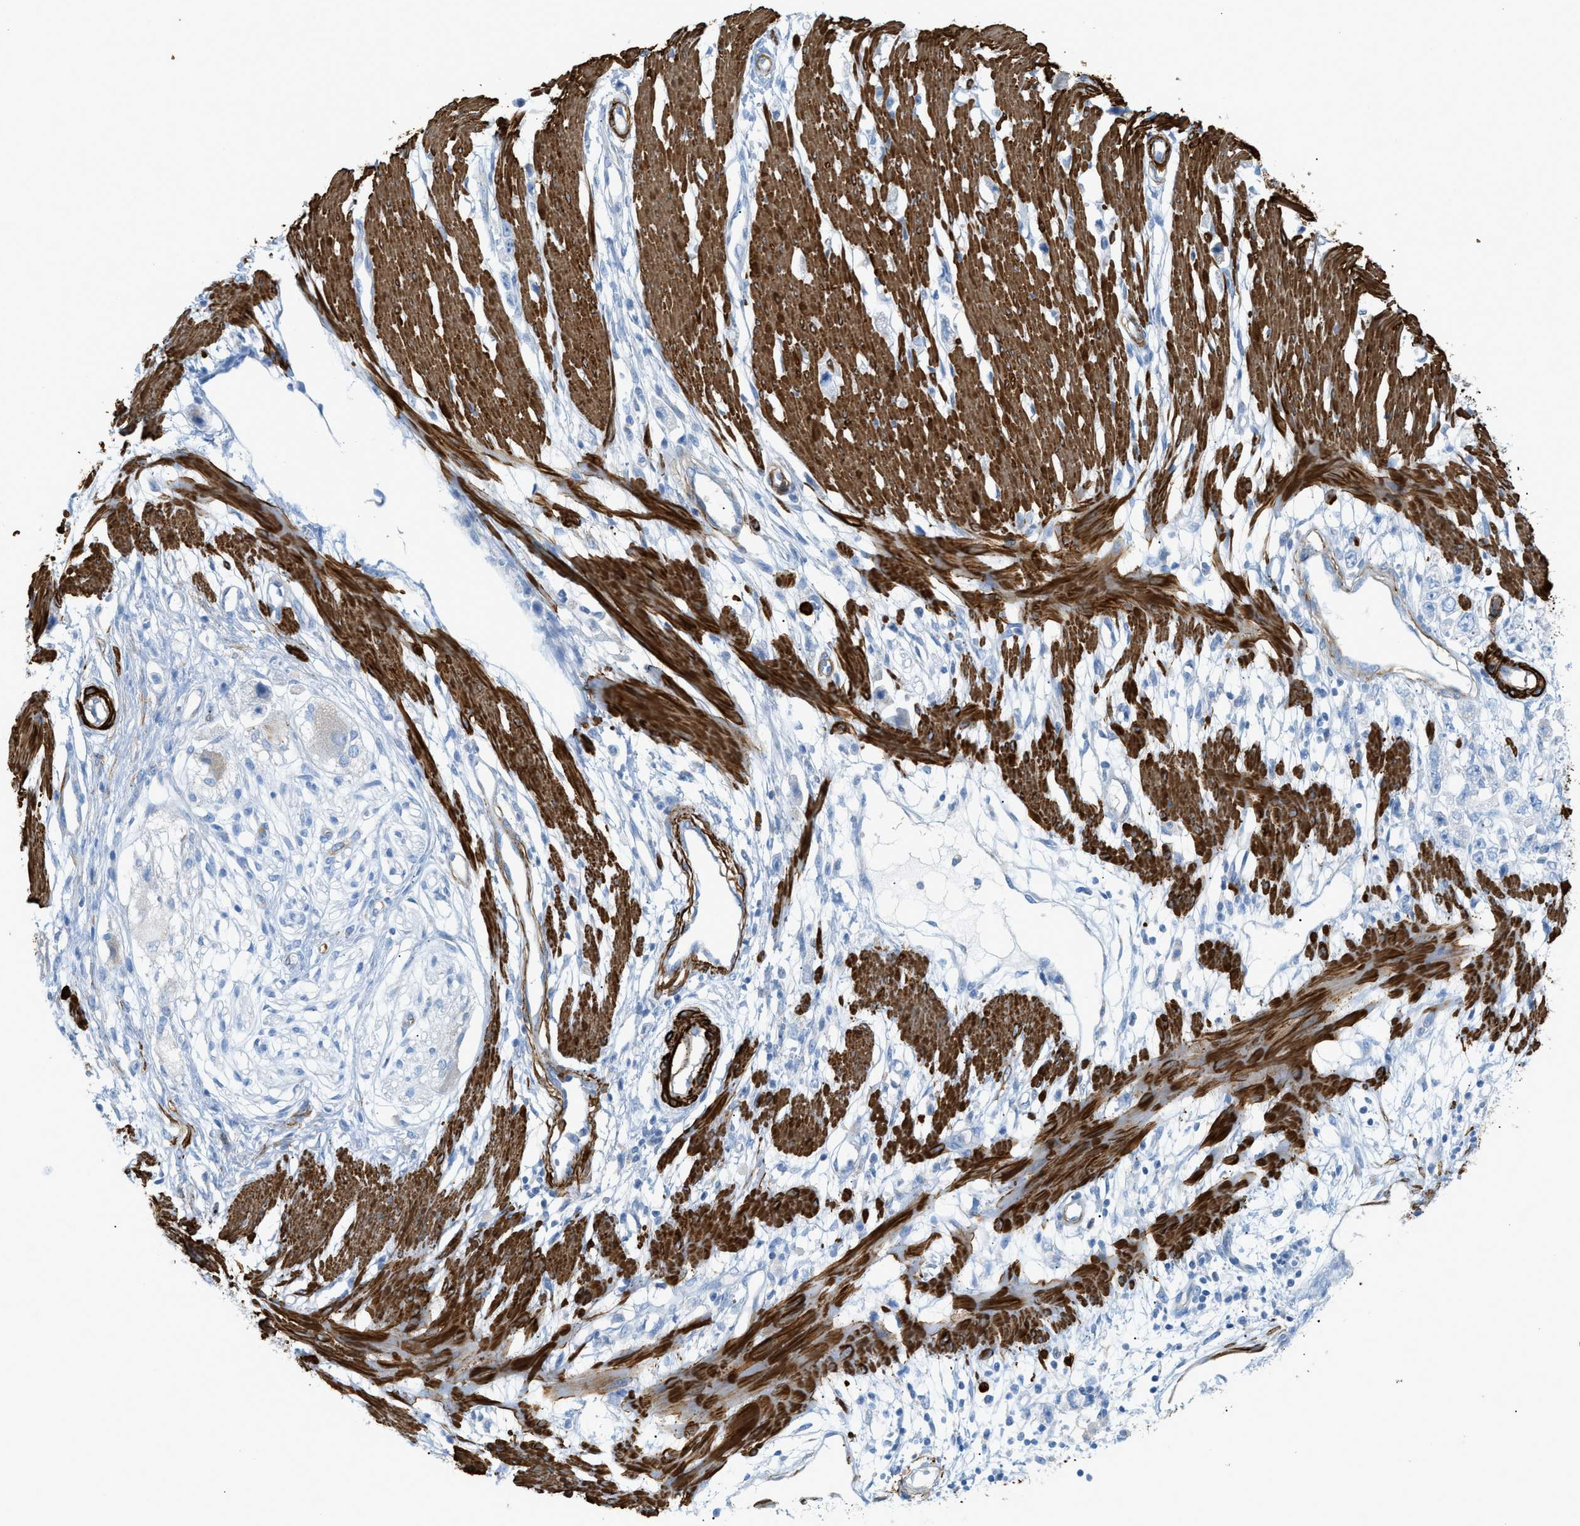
{"staining": {"intensity": "negative", "quantity": "none", "location": "none"}, "tissue": "stomach cancer", "cell_type": "Tumor cells", "image_type": "cancer", "snomed": [{"axis": "morphology", "description": "Adenocarcinoma, NOS"}, {"axis": "topography", "description": "Stomach"}], "caption": "Immunohistochemical staining of stomach cancer (adenocarcinoma) shows no significant positivity in tumor cells. Nuclei are stained in blue.", "gene": "MYH11", "patient": {"sex": "female", "age": 59}}